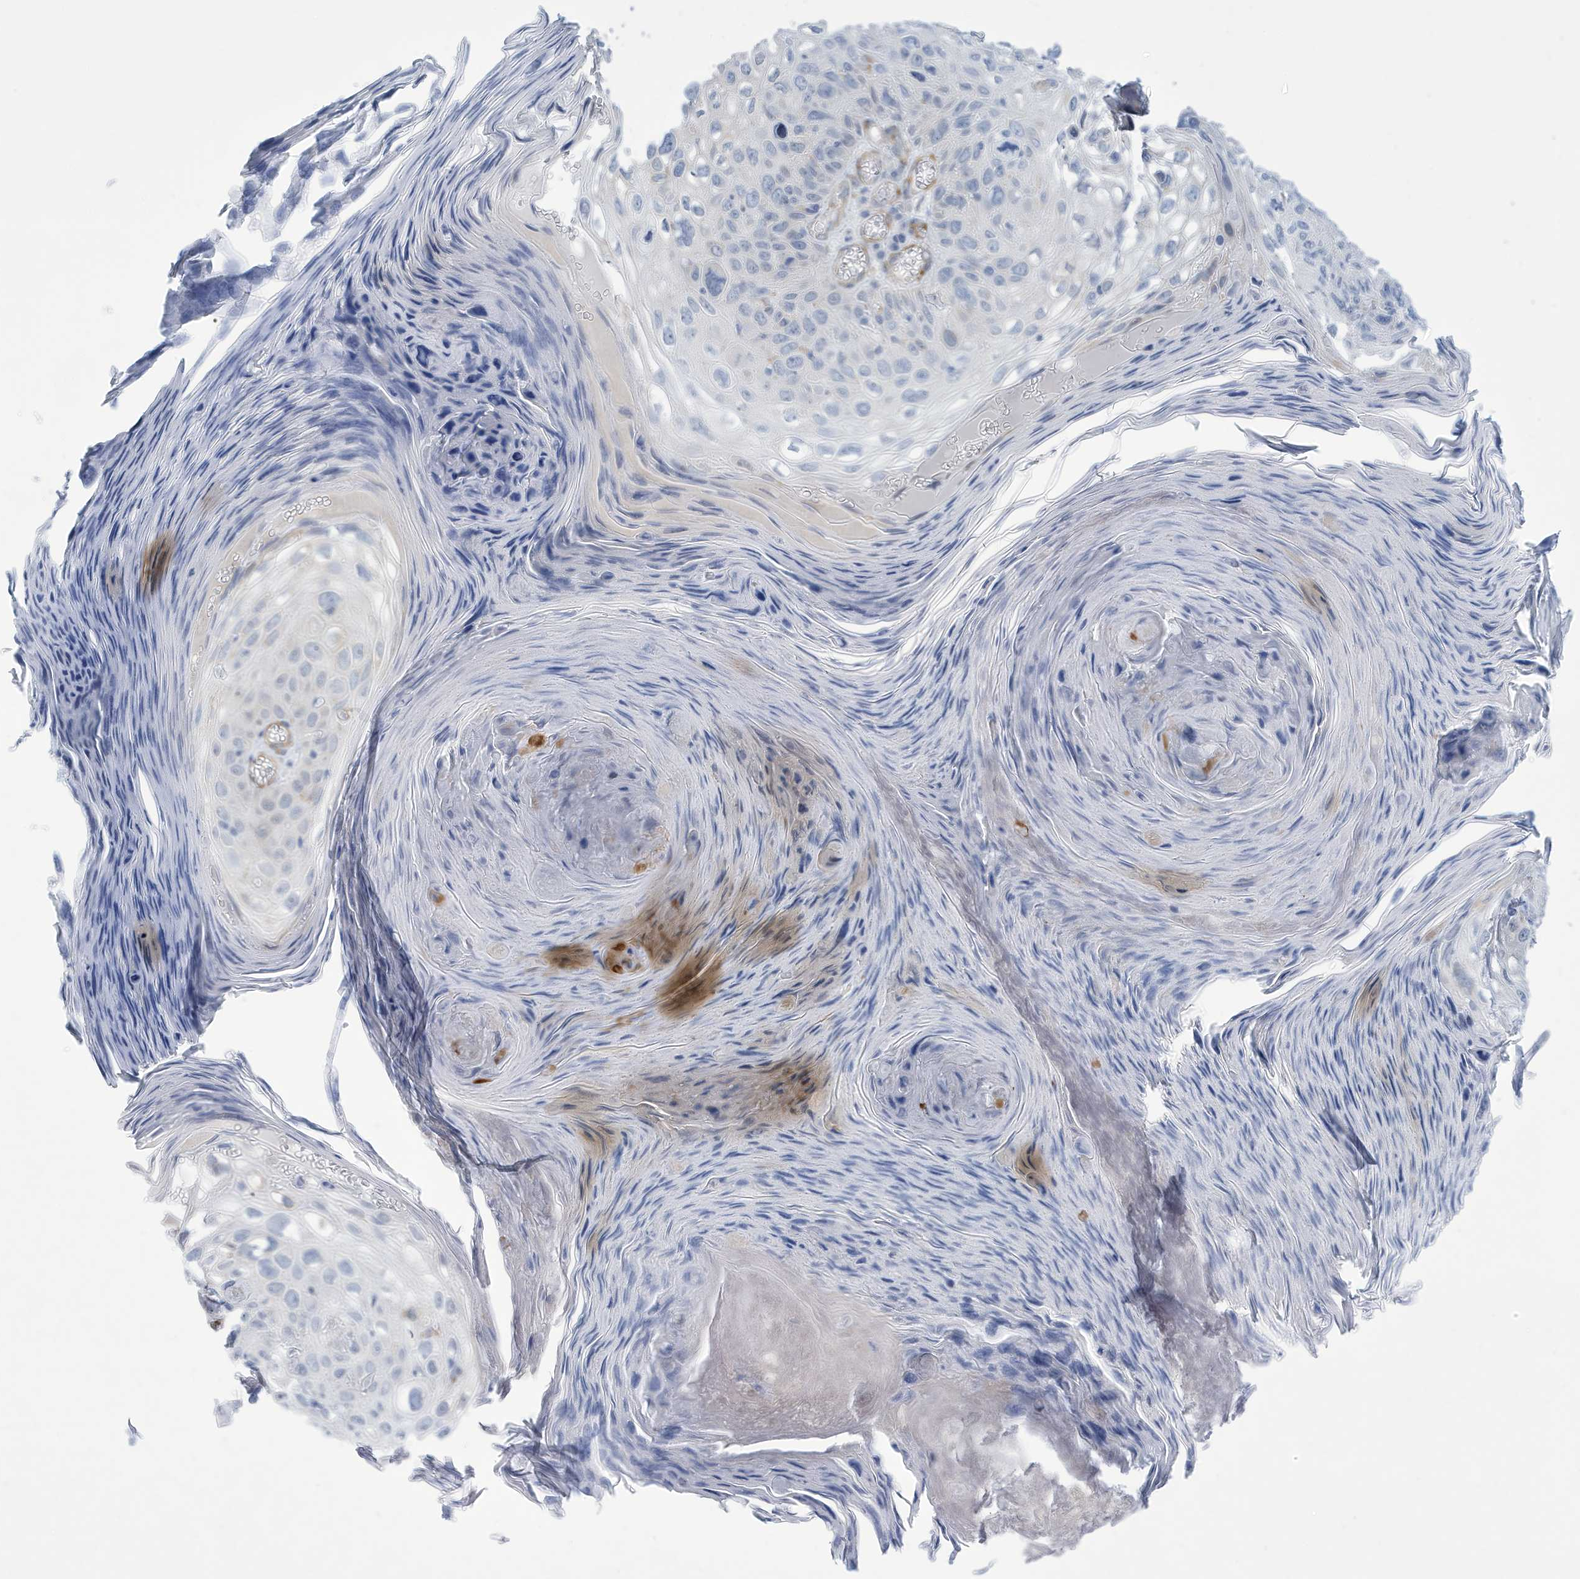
{"staining": {"intensity": "negative", "quantity": "none", "location": "none"}, "tissue": "skin cancer", "cell_type": "Tumor cells", "image_type": "cancer", "snomed": [{"axis": "morphology", "description": "Squamous cell carcinoma, NOS"}, {"axis": "topography", "description": "Skin"}], "caption": "IHC of squamous cell carcinoma (skin) displays no expression in tumor cells. (IHC, brightfield microscopy, high magnification).", "gene": "SEMA3F", "patient": {"sex": "female", "age": 90}}